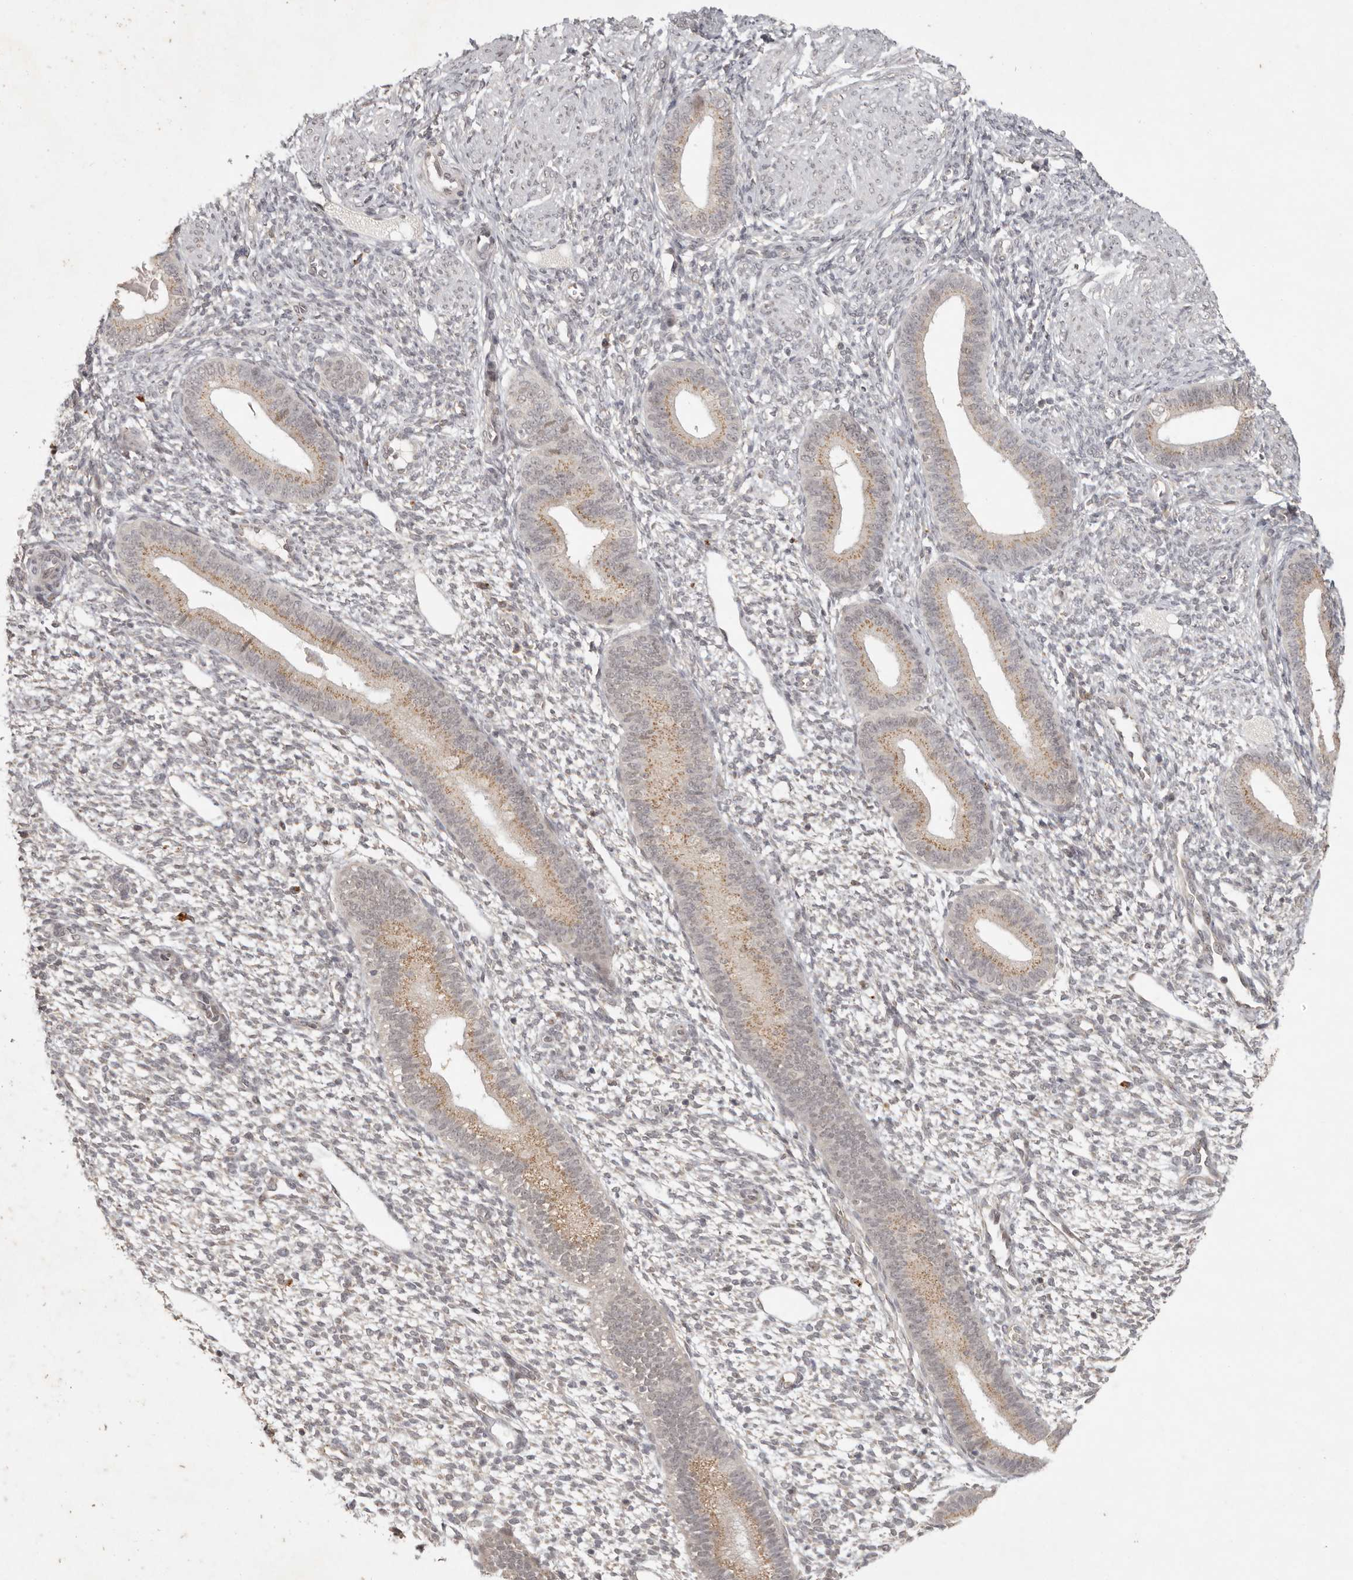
{"staining": {"intensity": "weak", "quantity": "<25%", "location": "nuclear"}, "tissue": "endometrium", "cell_type": "Cells in endometrial stroma", "image_type": "normal", "snomed": [{"axis": "morphology", "description": "Normal tissue, NOS"}, {"axis": "topography", "description": "Endometrium"}], "caption": "Histopathology image shows no protein expression in cells in endometrial stroma of benign endometrium. (Brightfield microscopy of DAB IHC at high magnification).", "gene": "LRRC75A", "patient": {"sex": "female", "age": 46}}